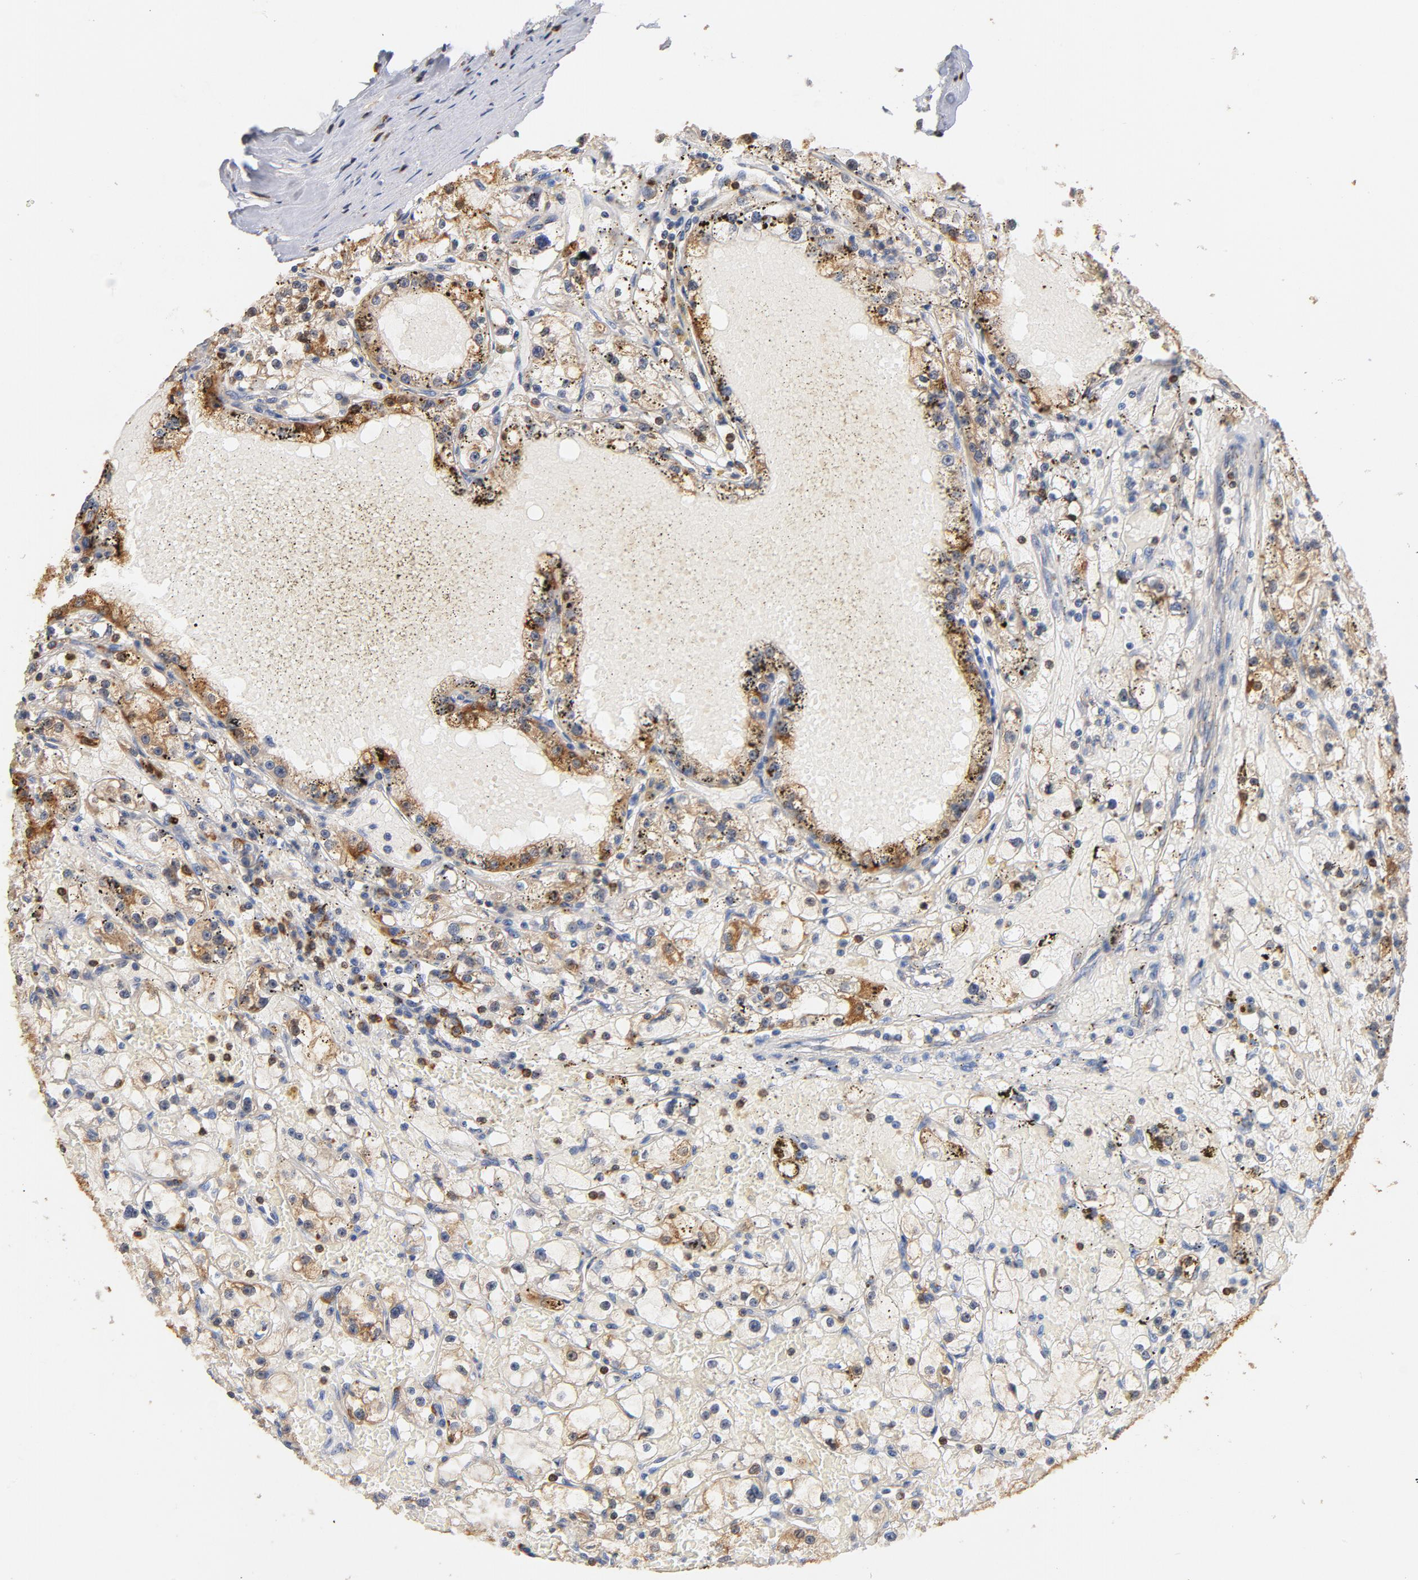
{"staining": {"intensity": "weak", "quantity": "25%-75%", "location": "cytoplasmic/membranous"}, "tissue": "renal cancer", "cell_type": "Tumor cells", "image_type": "cancer", "snomed": [{"axis": "morphology", "description": "Adenocarcinoma, NOS"}, {"axis": "topography", "description": "Kidney"}], "caption": "Weak cytoplasmic/membranous expression for a protein is present in about 25%-75% of tumor cells of adenocarcinoma (renal) using immunohistochemistry (IHC).", "gene": "EZR", "patient": {"sex": "male", "age": 56}}